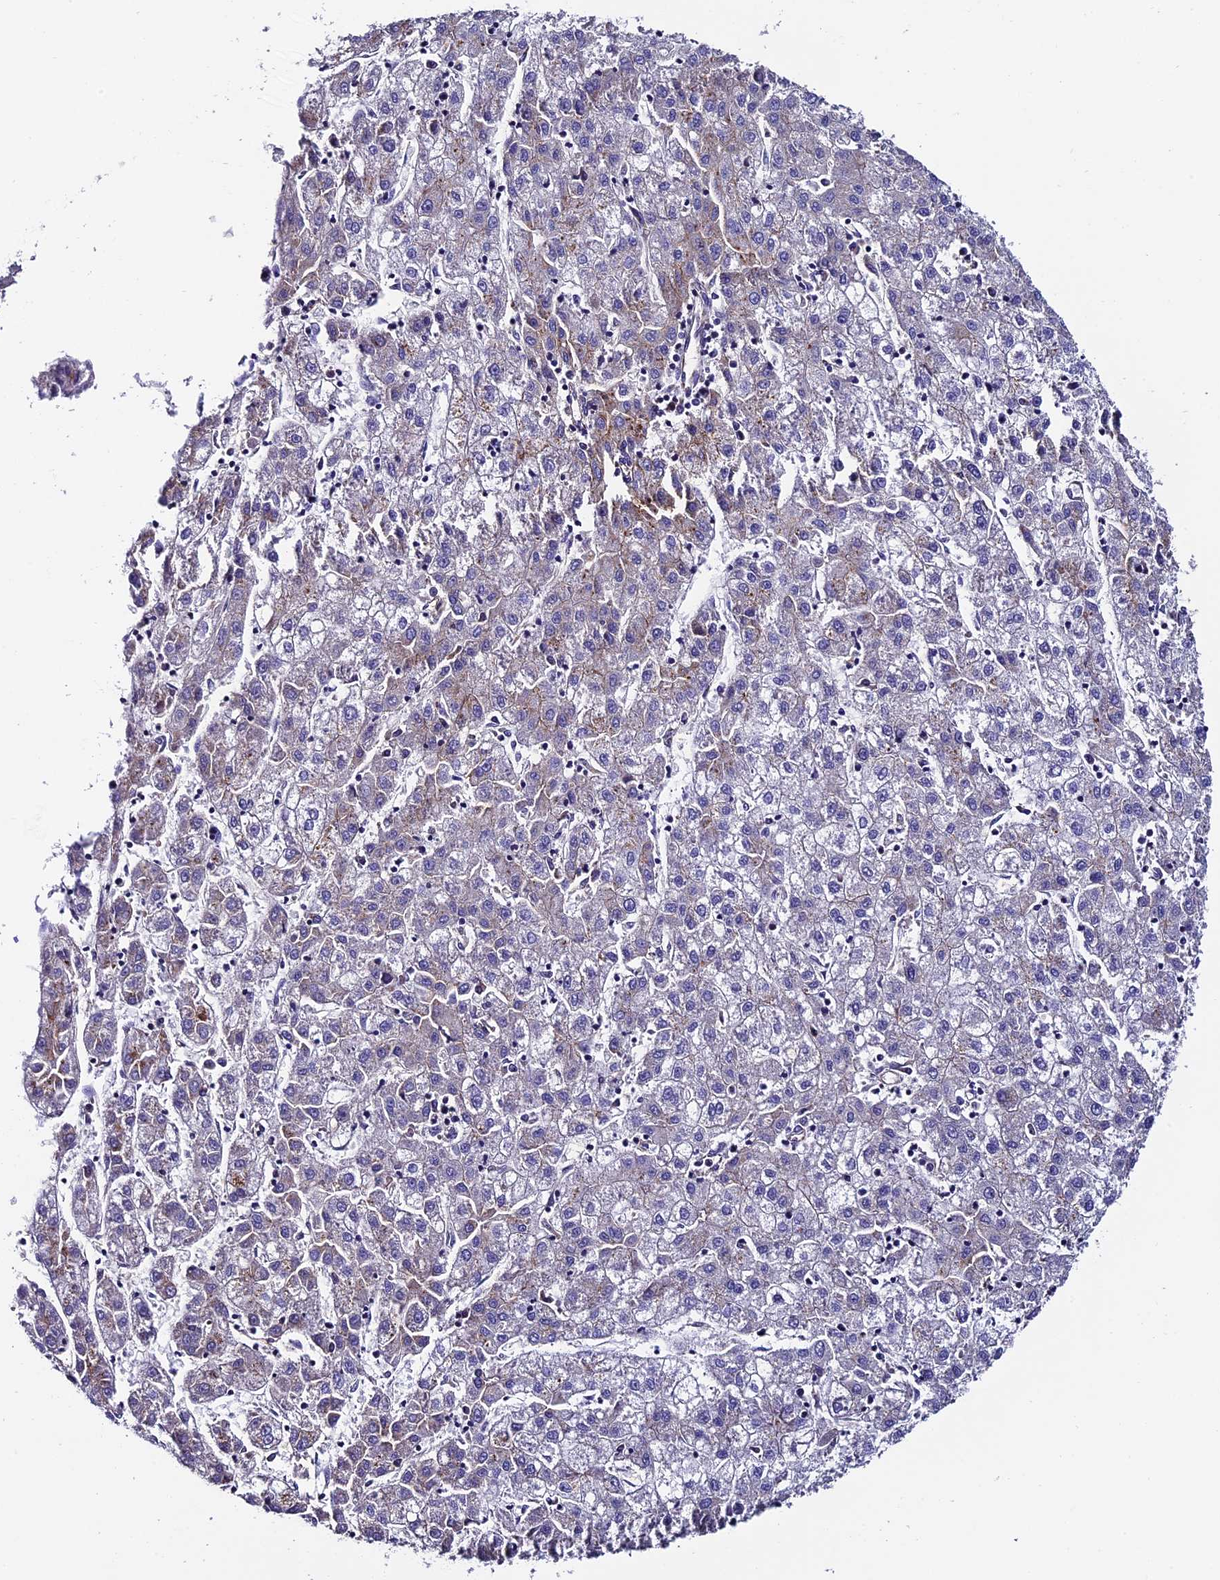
{"staining": {"intensity": "weak", "quantity": "<25%", "location": "cytoplasmic/membranous"}, "tissue": "liver cancer", "cell_type": "Tumor cells", "image_type": "cancer", "snomed": [{"axis": "morphology", "description": "Carcinoma, Hepatocellular, NOS"}, {"axis": "topography", "description": "Liver"}], "caption": "Tumor cells are negative for protein expression in human liver hepatocellular carcinoma.", "gene": "COMTD1", "patient": {"sex": "male", "age": 72}}